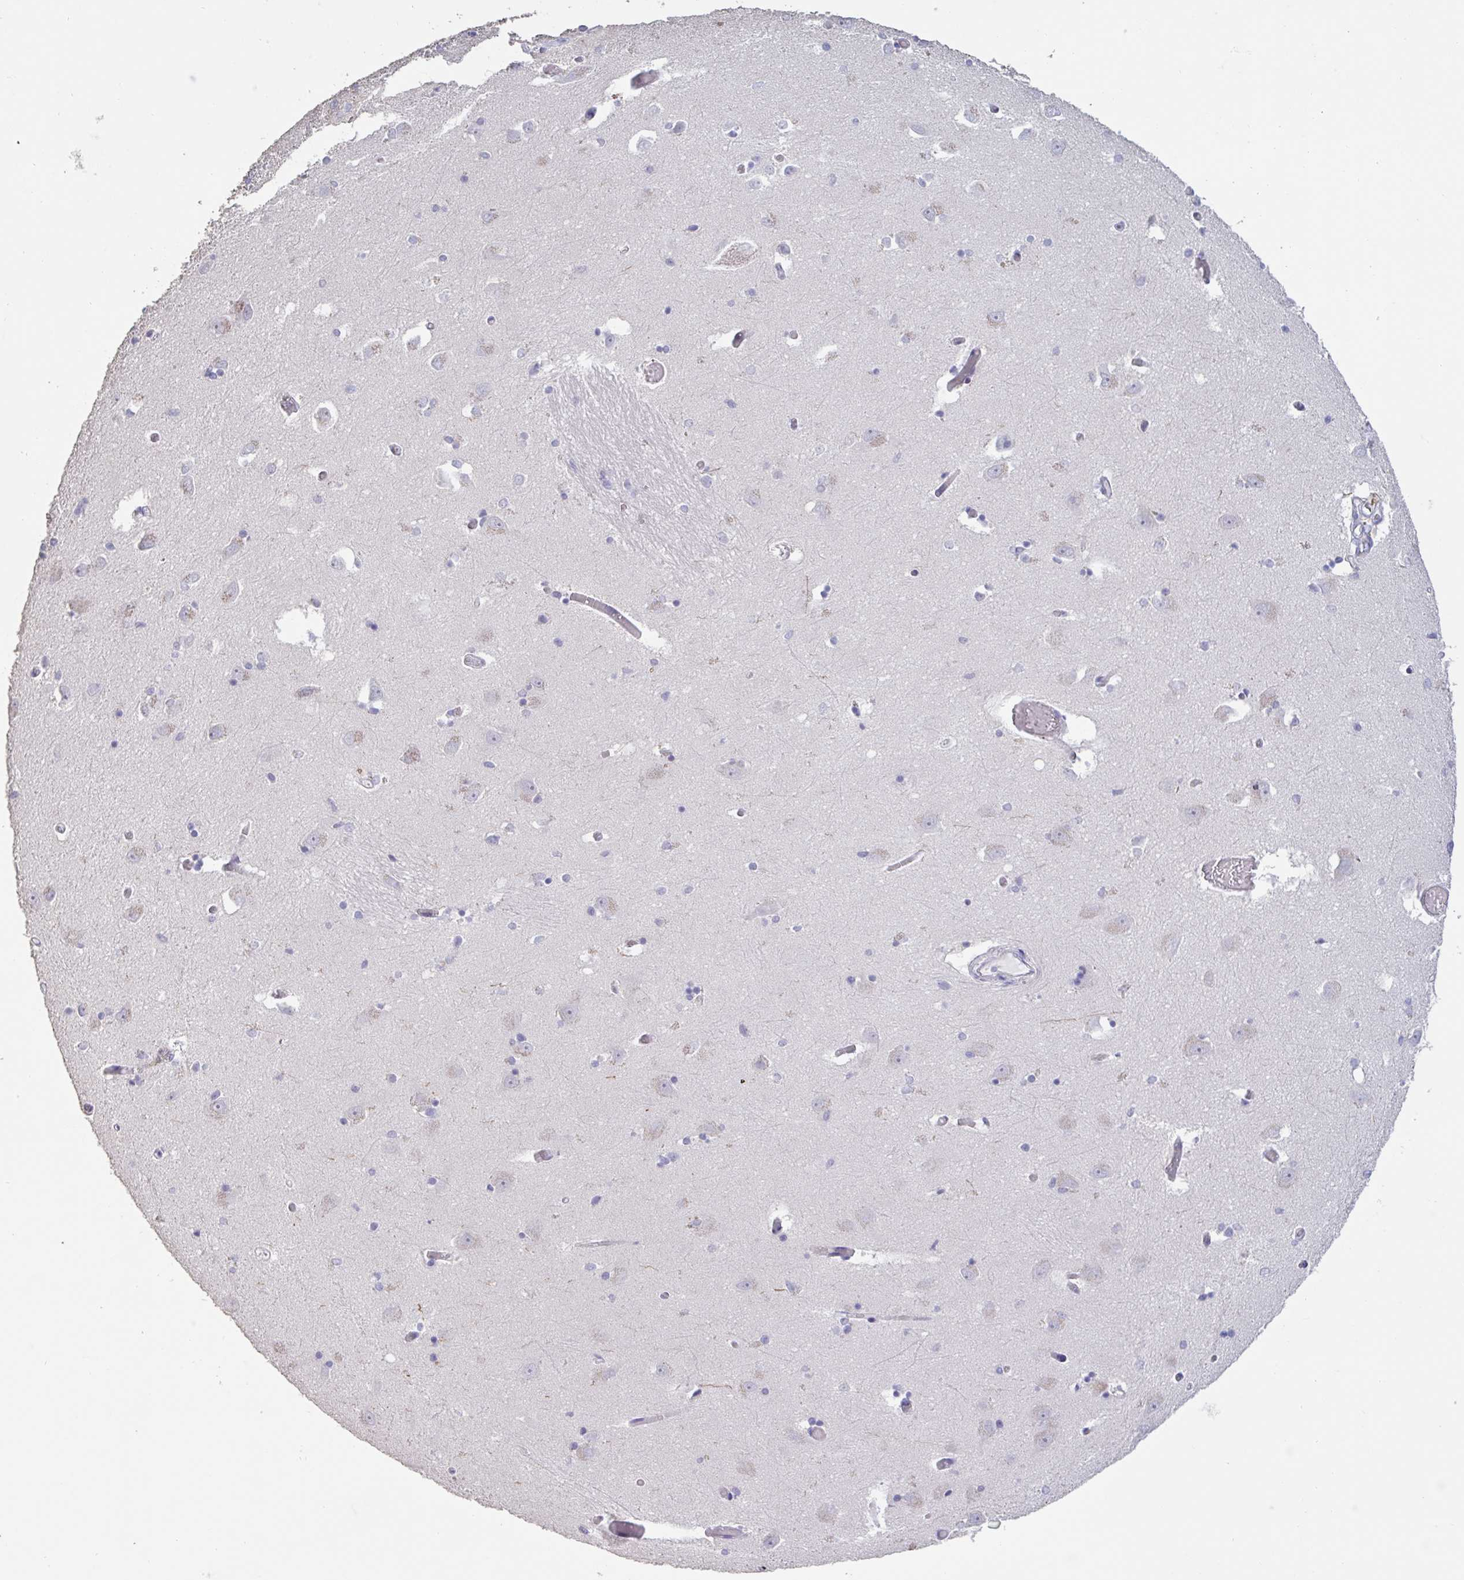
{"staining": {"intensity": "negative", "quantity": "none", "location": "none"}, "tissue": "caudate", "cell_type": "Glial cells", "image_type": "normal", "snomed": [{"axis": "morphology", "description": "Normal tissue, NOS"}, {"axis": "topography", "description": "Lateral ventricle wall"}, {"axis": "topography", "description": "Hippocampus"}], "caption": "Glial cells are negative for brown protein staining in benign caudate. (DAB immunohistochemistry, high magnification).", "gene": "CHMP5", "patient": {"sex": "female", "age": 63}}